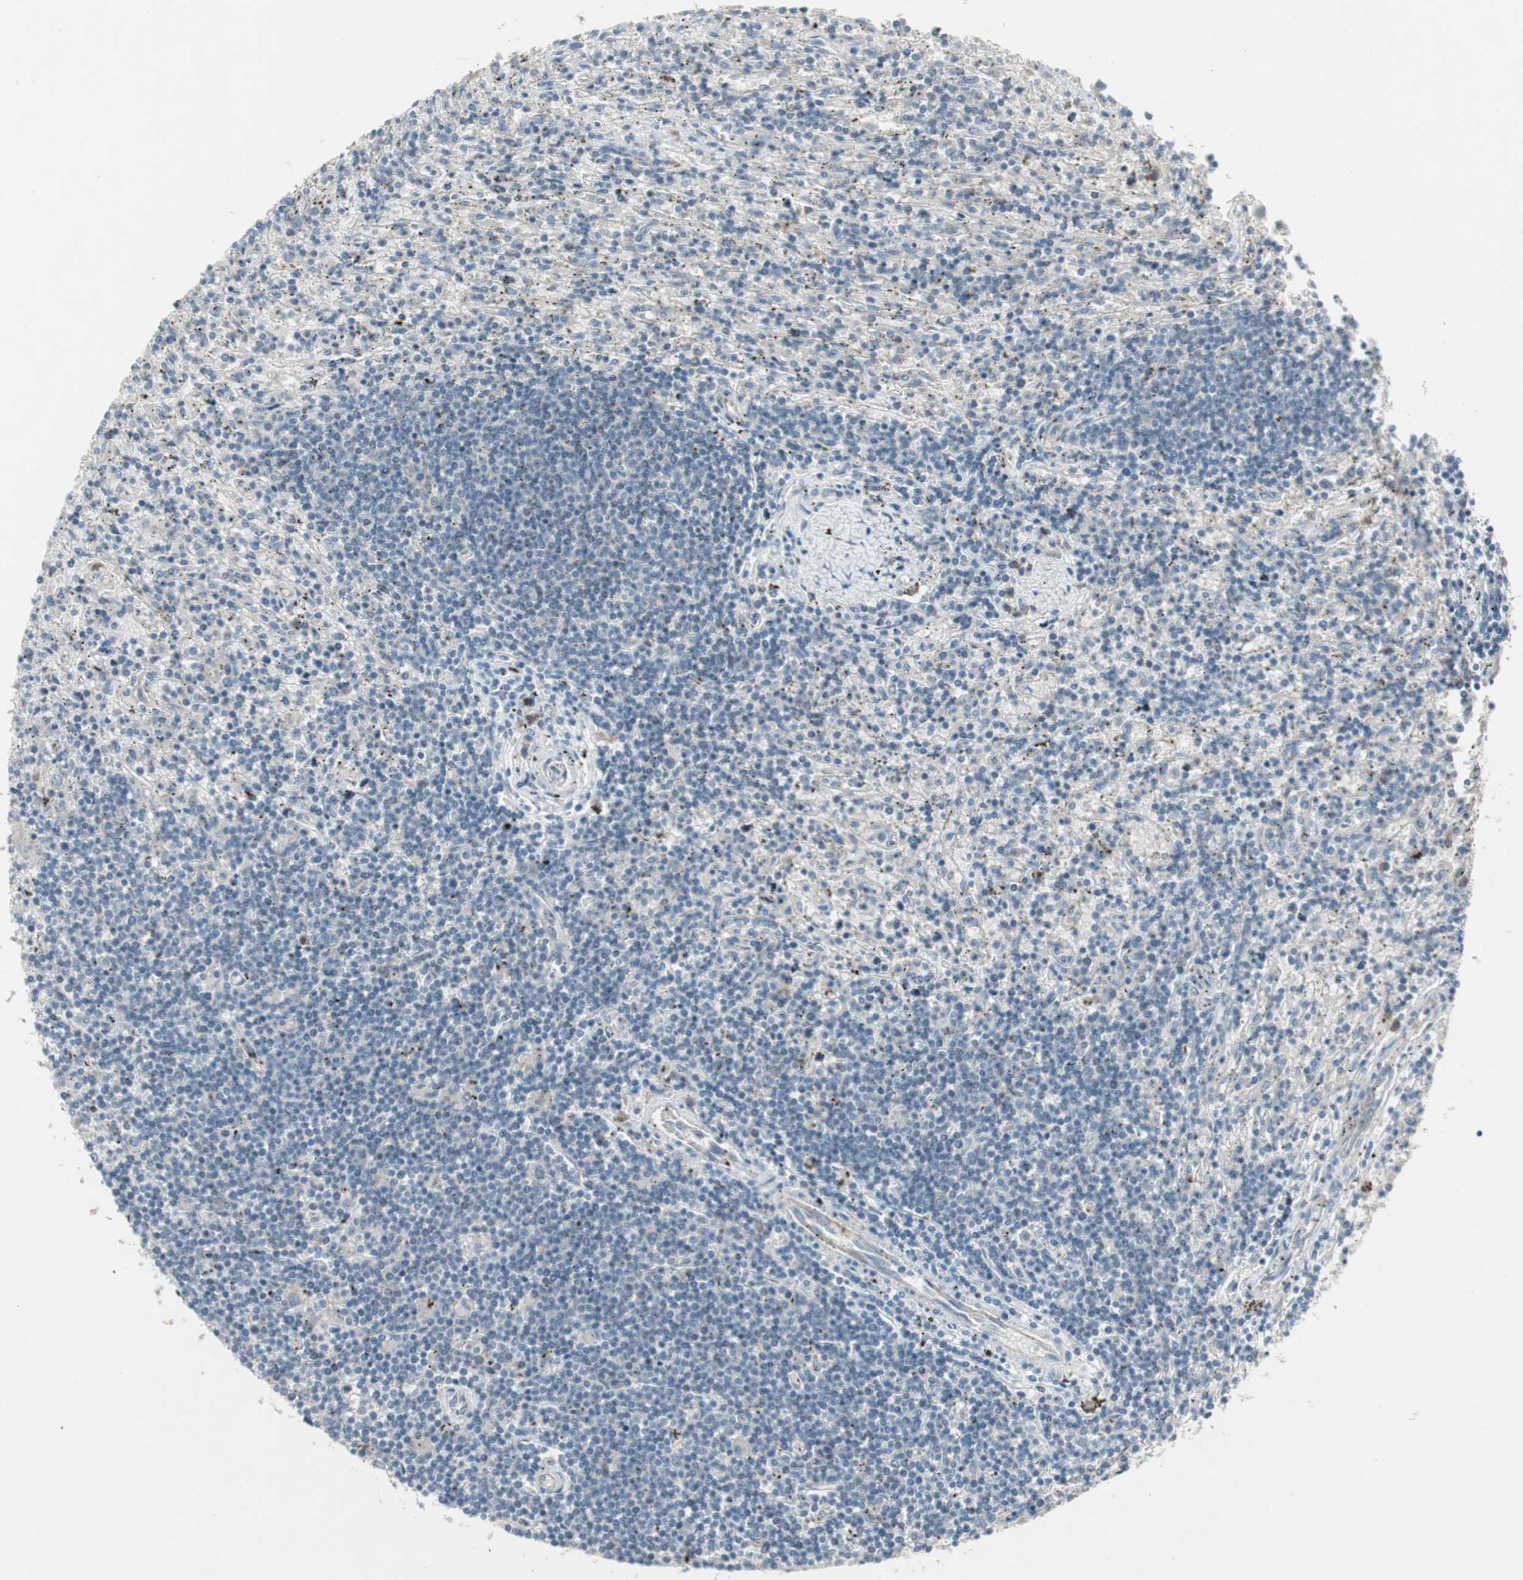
{"staining": {"intensity": "negative", "quantity": "none", "location": "none"}, "tissue": "lymphoma", "cell_type": "Tumor cells", "image_type": "cancer", "snomed": [{"axis": "morphology", "description": "Malignant lymphoma, non-Hodgkin's type, Low grade"}, {"axis": "topography", "description": "Spleen"}], "caption": "Lymphoma was stained to show a protein in brown. There is no significant expression in tumor cells.", "gene": "PANK2", "patient": {"sex": "male", "age": 76}}